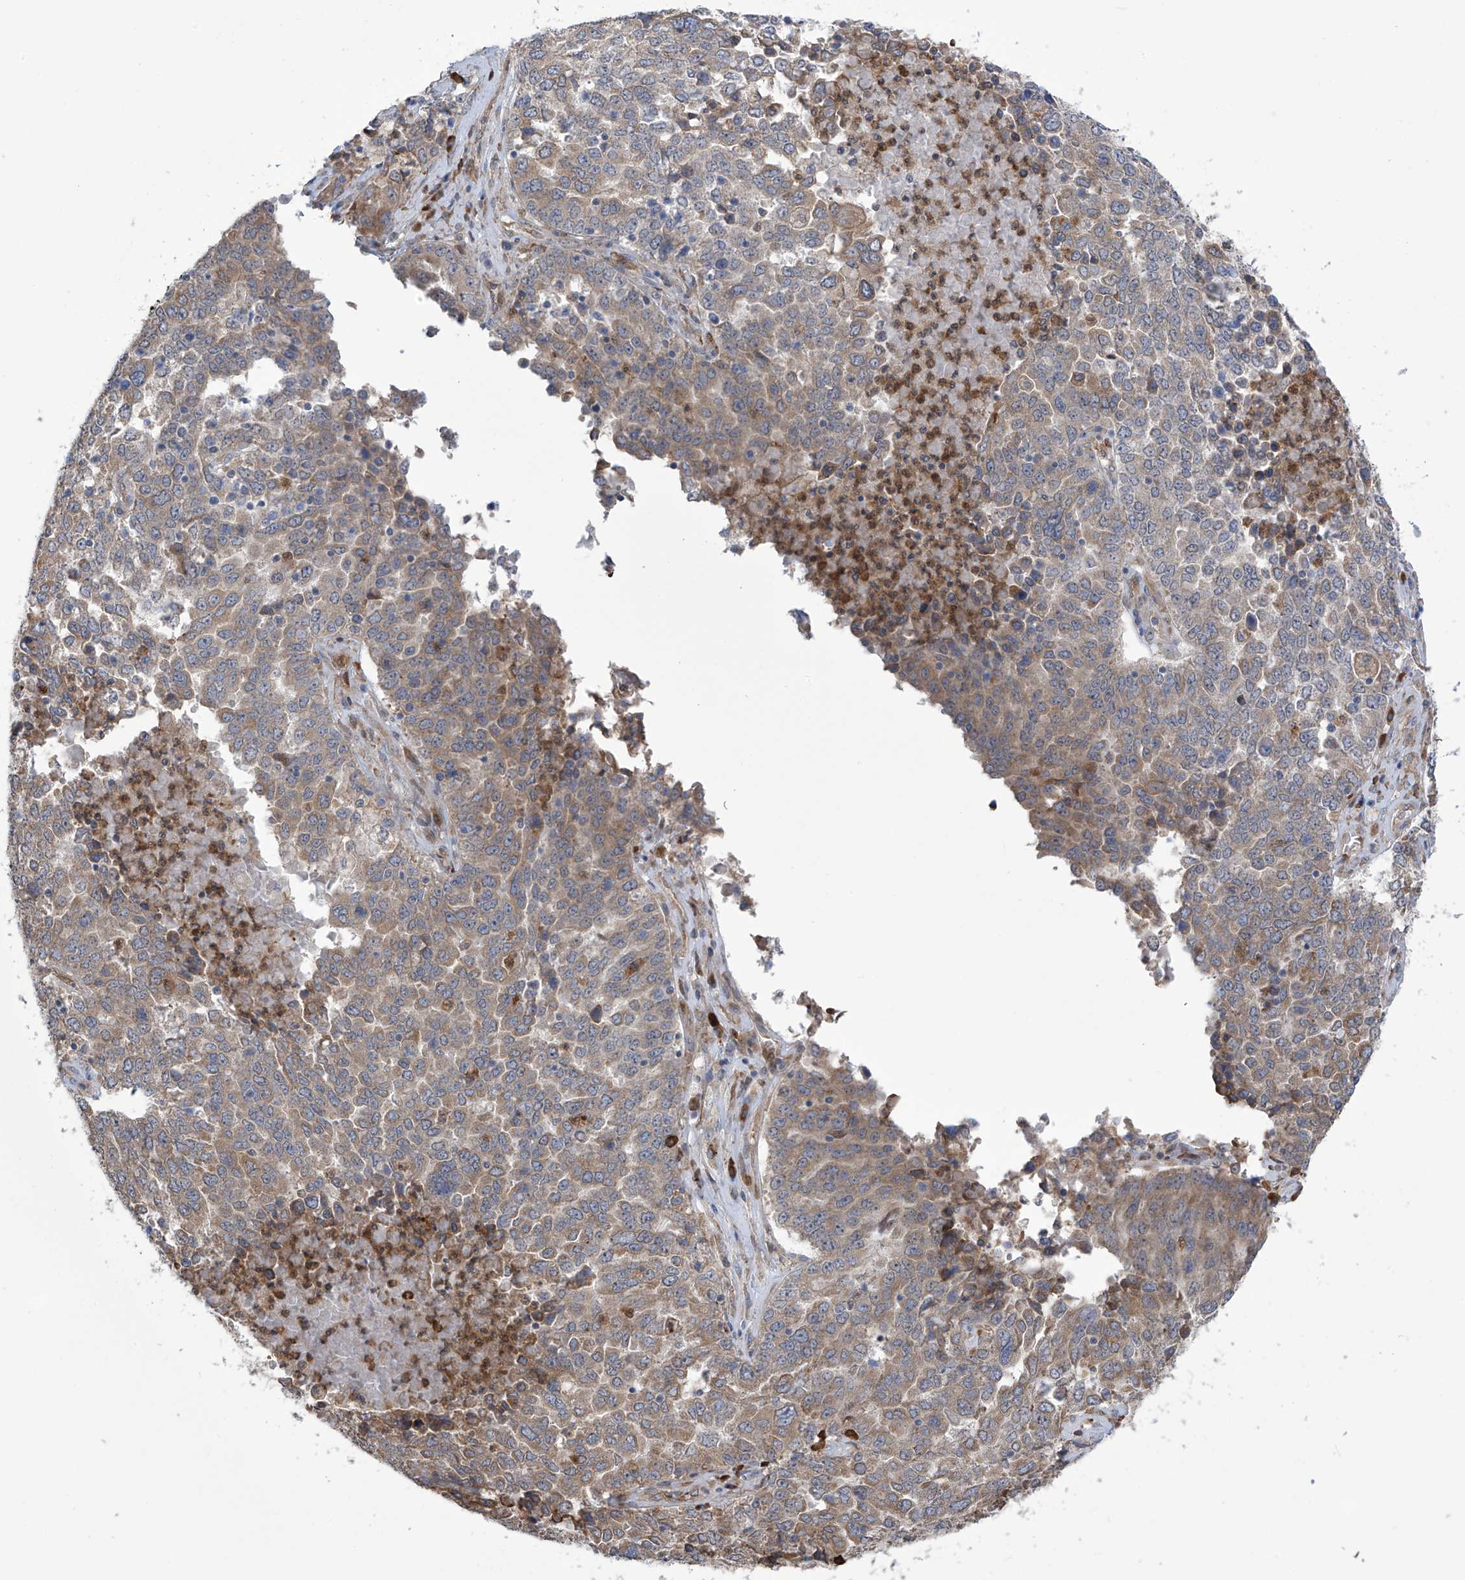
{"staining": {"intensity": "weak", "quantity": "25%-75%", "location": "cytoplasmic/membranous"}, "tissue": "ovarian cancer", "cell_type": "Tumor cells", "image_type": "cancer", "snomed": [{"axis": "morphology", "description": "Carcinoma, endometroid"}, {"axis": "topography", "description": "Ovary"}], "caption": "Tumor cells show low levels of weak cytoplasmic/membranous staining in approximately 25%-75% of cells in human ovarian endometroid carcinoma. The protein is shown in brown color, while the nuclei are stained blue.", "gene": "KIAA1522", "patient": {"sex": "female", "age": 62}}